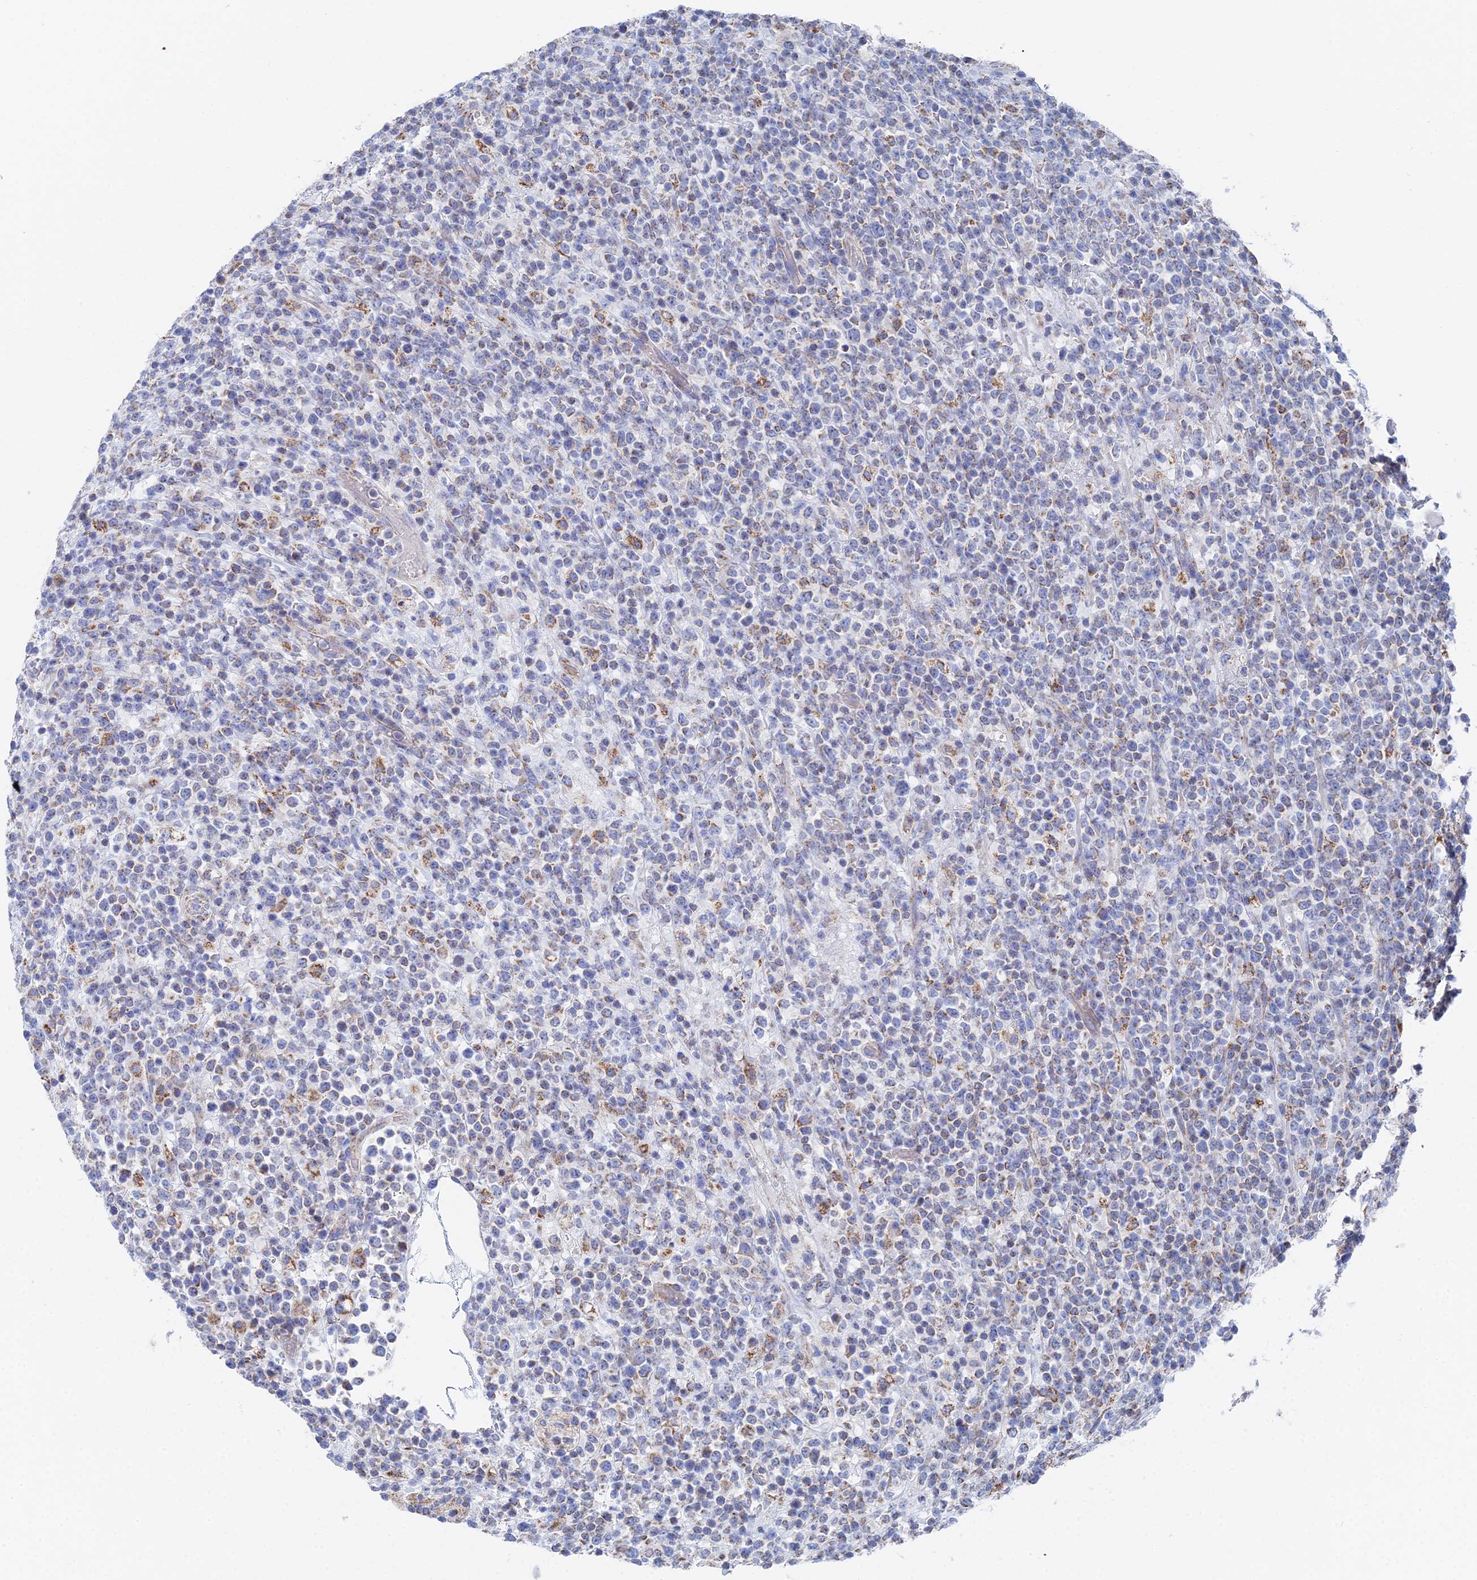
{"staining": {"intensity": "moderate", "quantity": "<25%", "location": "cytoplasmic/membranous"}, "tissue": "lymphoma", "cell_type": "Tumor cells", "image_type": "cancer", "snomed": [{"axis": "morphology", "description": "Malignant lymphoma, non-Hodgkin's type, High grade"}, {"axis": "topography", "description": "Colon"}], "caption": "Lymphoma stained for a protein (brown) displays moderate cytoplasmic/membranous positive expression in approximately <25% of tumor cells.", "gene": "IFT80", "patient": {"sex": "female", "age": 53}}